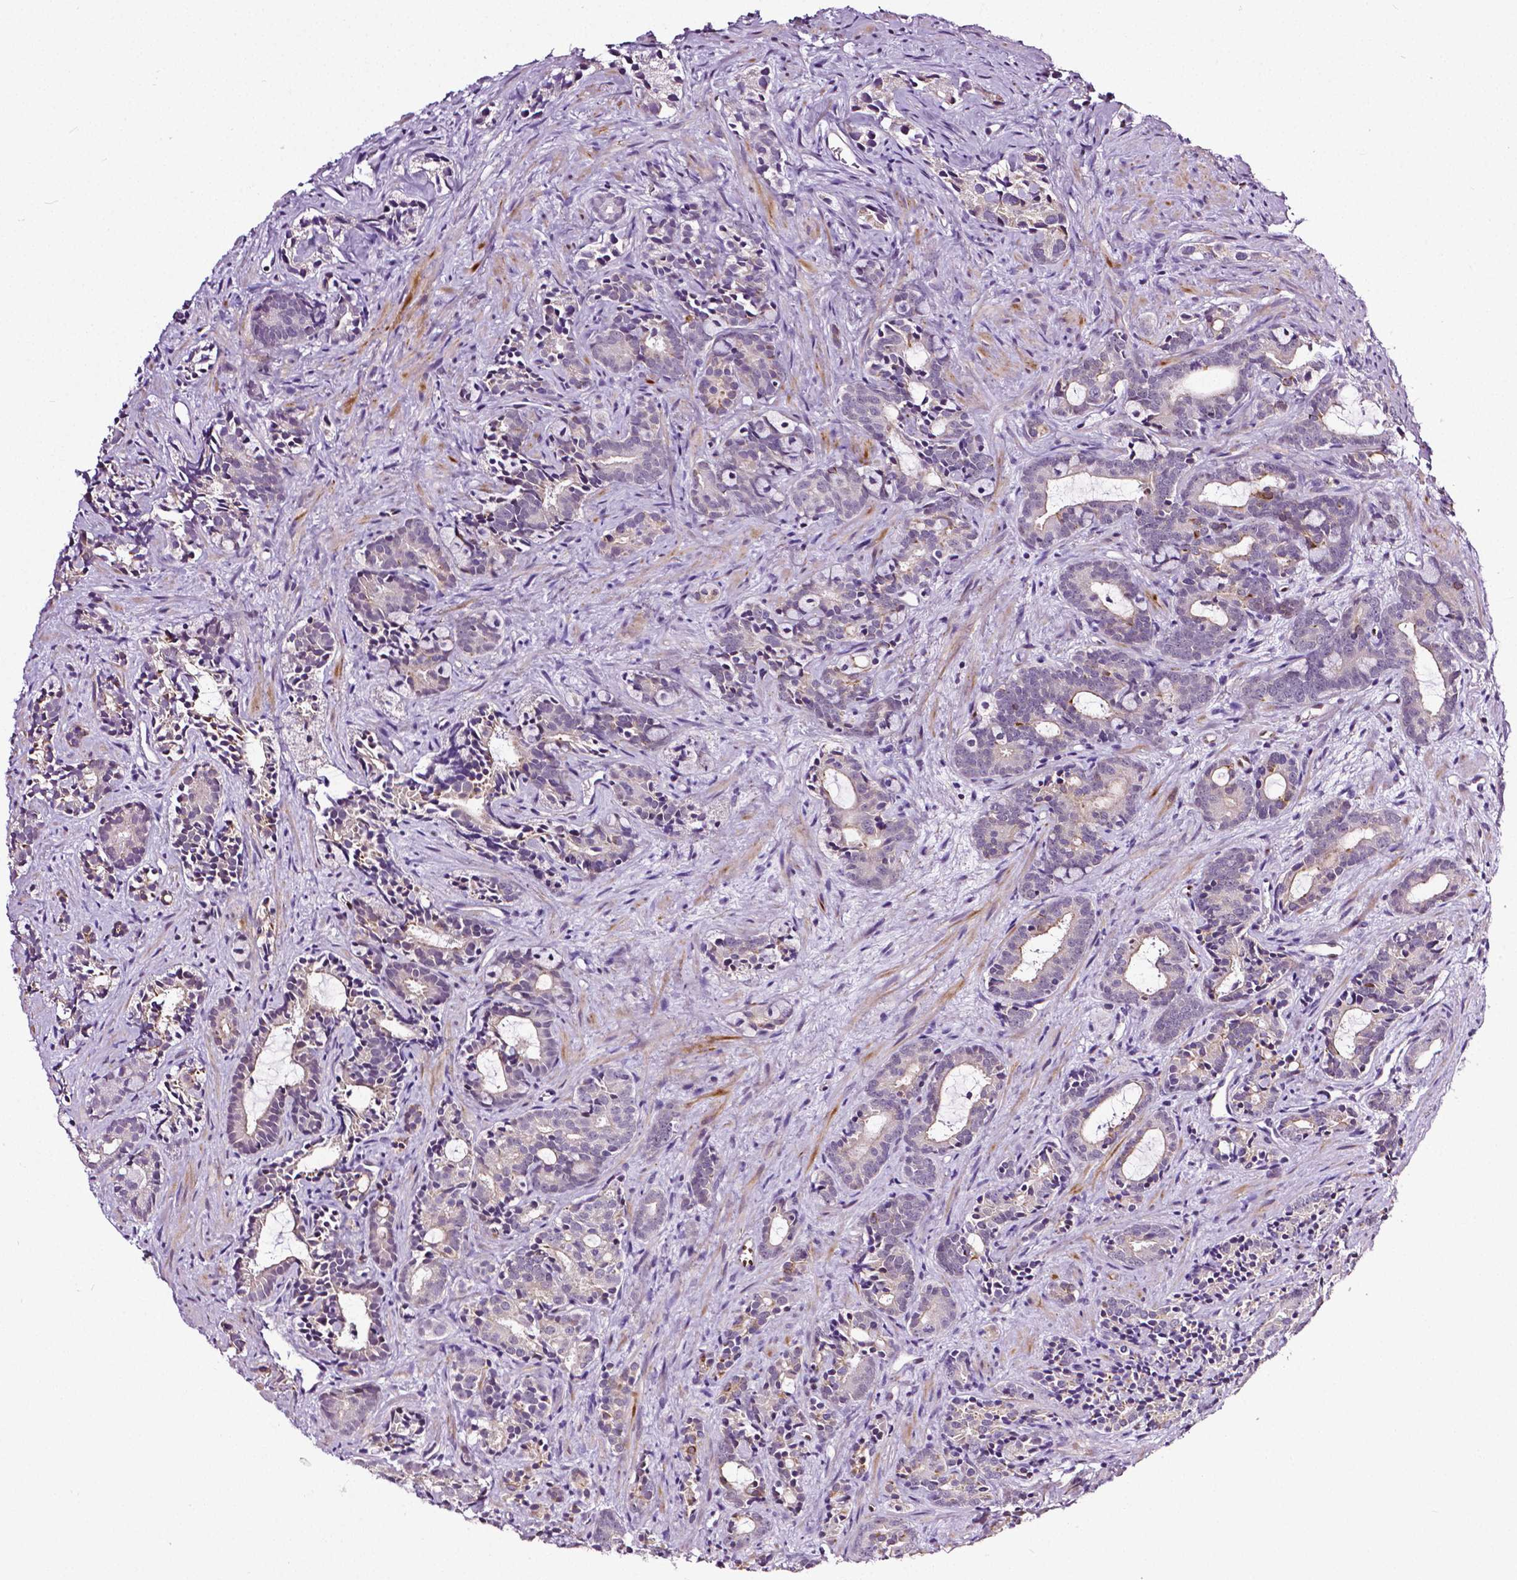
{"staining": {"intensity": "moderate", "quantity": "<25%", "location": "cytoplasmic/membranous"}, "tissue": "prostate cancer", "cell_type": "Tumor cells", "image_type": "cancer", "snomed": [{"axis": "morphology", "description": "Adenocarcinoma, High grade"}, {"axis": "topography", "description": "Prostate"}], "caption": "Moderate cytoplasmic/membranous expression for a protein is present in approximately <25% of tumor cells of prostate cancer using immunohistochemistry (IHC).", "gene": "PTGER3", "patient": {"sex": "male", "age": 84}}